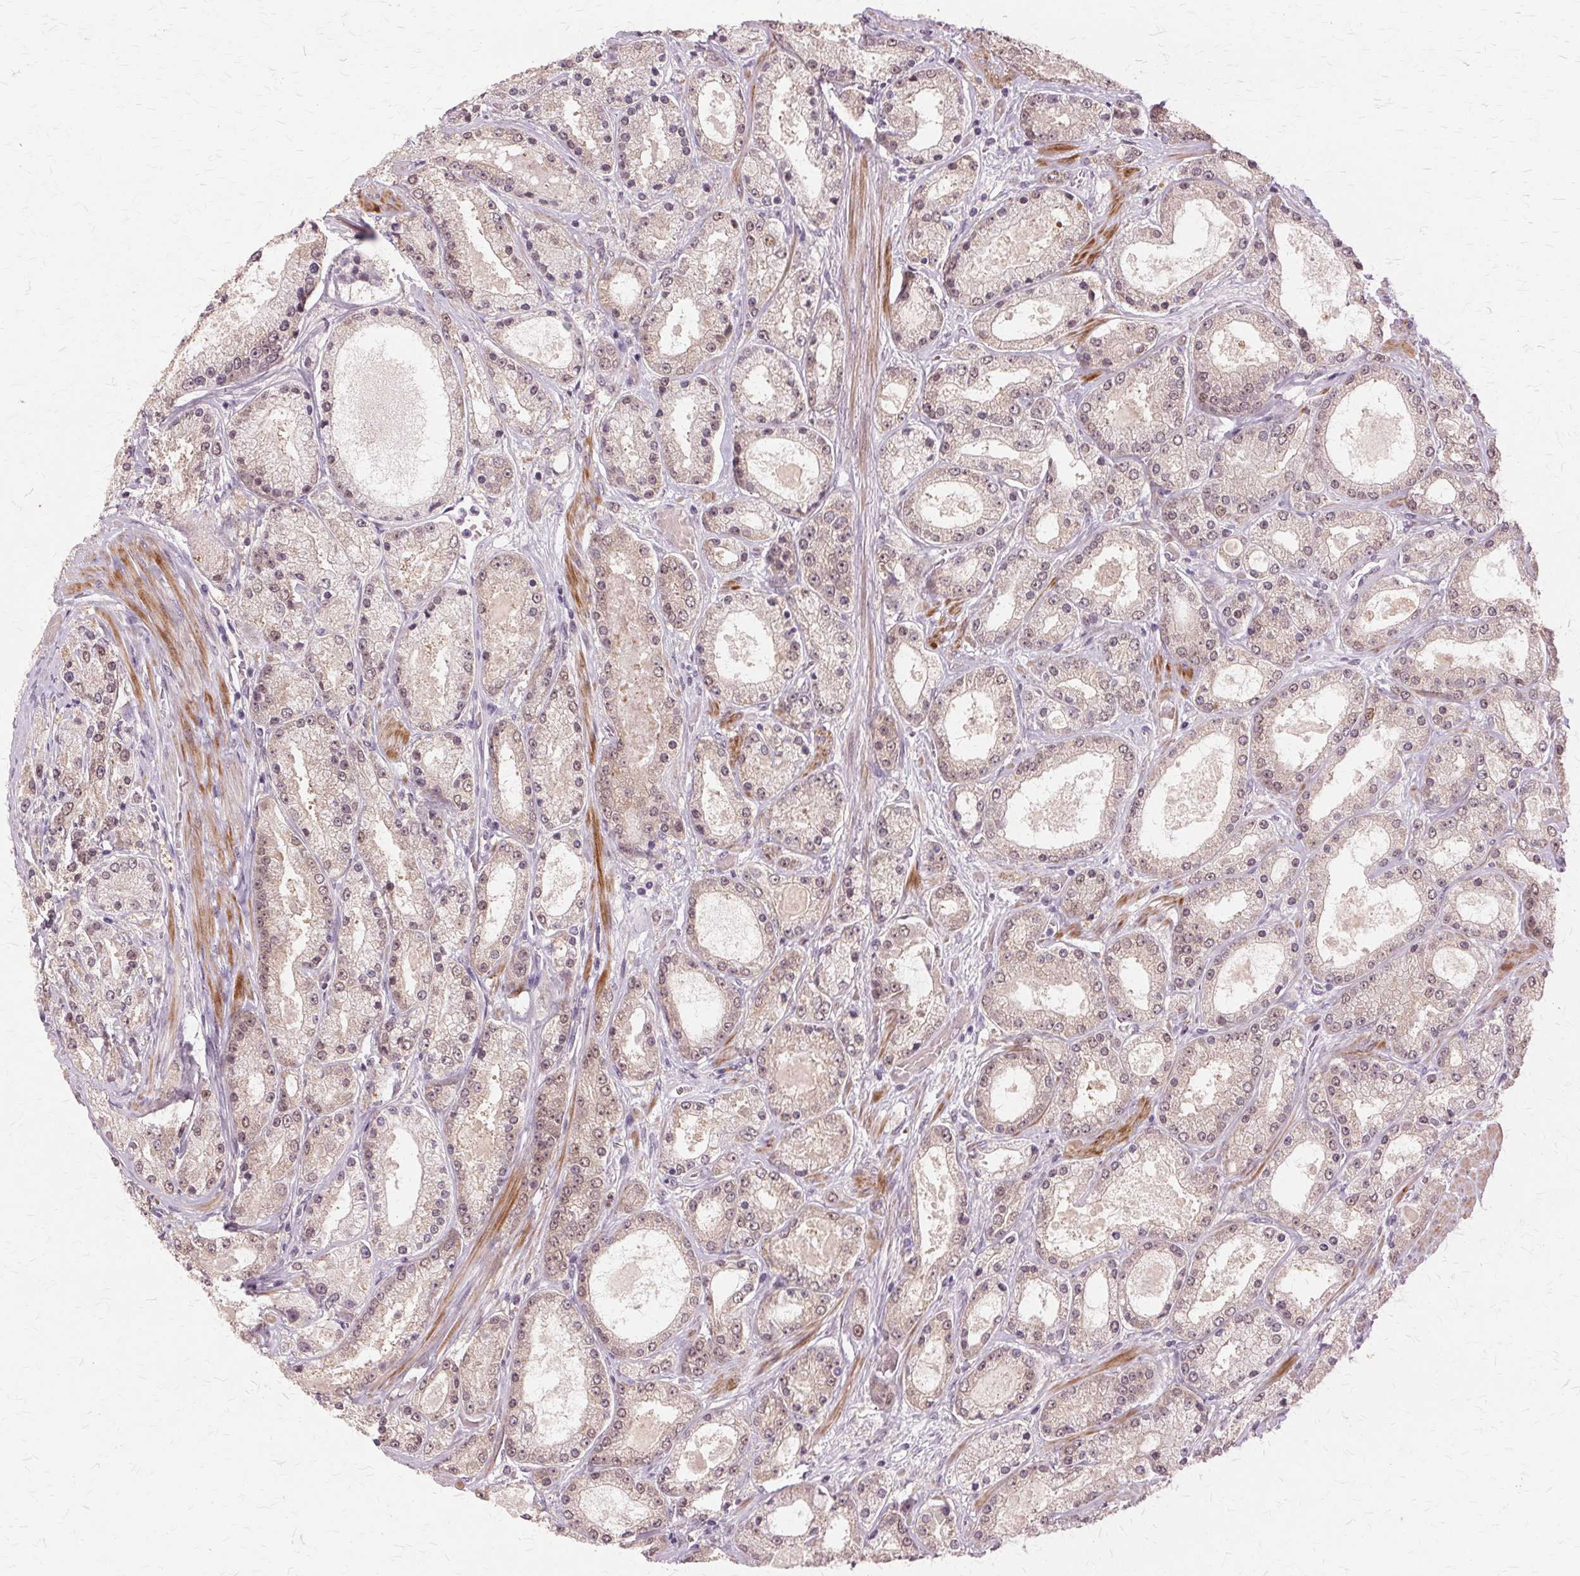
{"staining": {"intensity": "weak", "quantity": ">75%", "location": "nuclear"}, "tissue": "prostate cancer", "cell_type": "Tumor cells", "image_type": "cancer", "snomed": [{"axis": "morphology", "description": "Adenocarcinoma, High grade"}, {"axis": "topography", "description": "Prostate"}], "caption": "Brown immunohistochemical staining in prostate adenocarcinoma (high-grade) demonstrates weak nuclear staining in approximately >75% of tumor cells.", "gene": "PRMT5", "patient": {"sex": "male", "age": 67}}